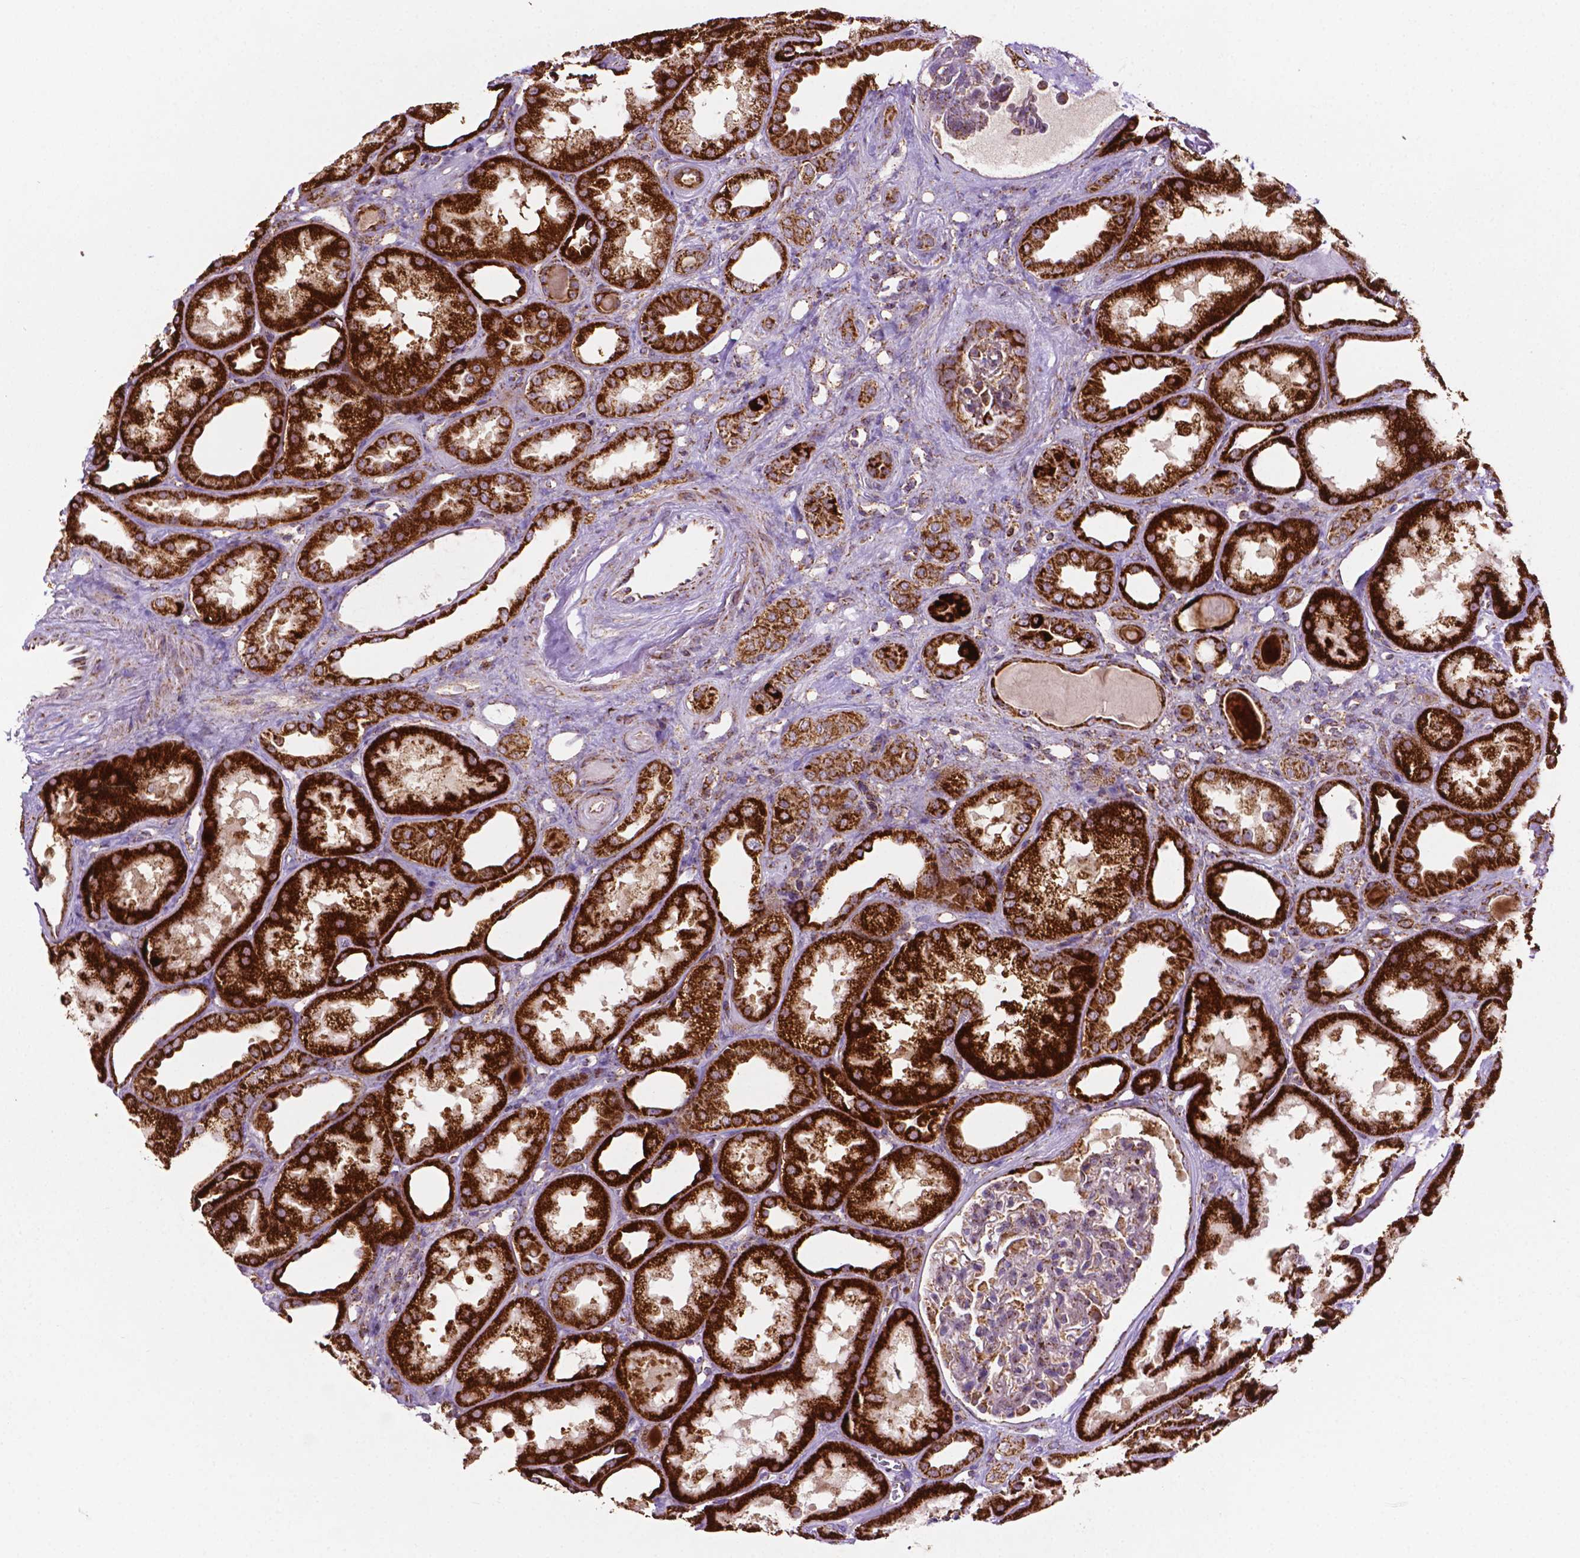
{"staining": {"intensity": "moderate", "quantity": "<25%", "location": "cytoplasmic/membranous"}, "tissue": "kidney", "cell_type": "Cells in glomeruli", "image_type": "normal", "snomed": [{"axis": "morphology", "description": "Normal tissue, NOS"}, {"axis": "topography", "description": "Kidney"}], "caption": "Protein staining by immunohistochemistry demonstrates moderate cytoplasmic/membranous staining in about <25% of cells in glomeruli in unremarkable kidney.", "gene": "ILVBL", "patient": {"sex": "male", "age": 61}}